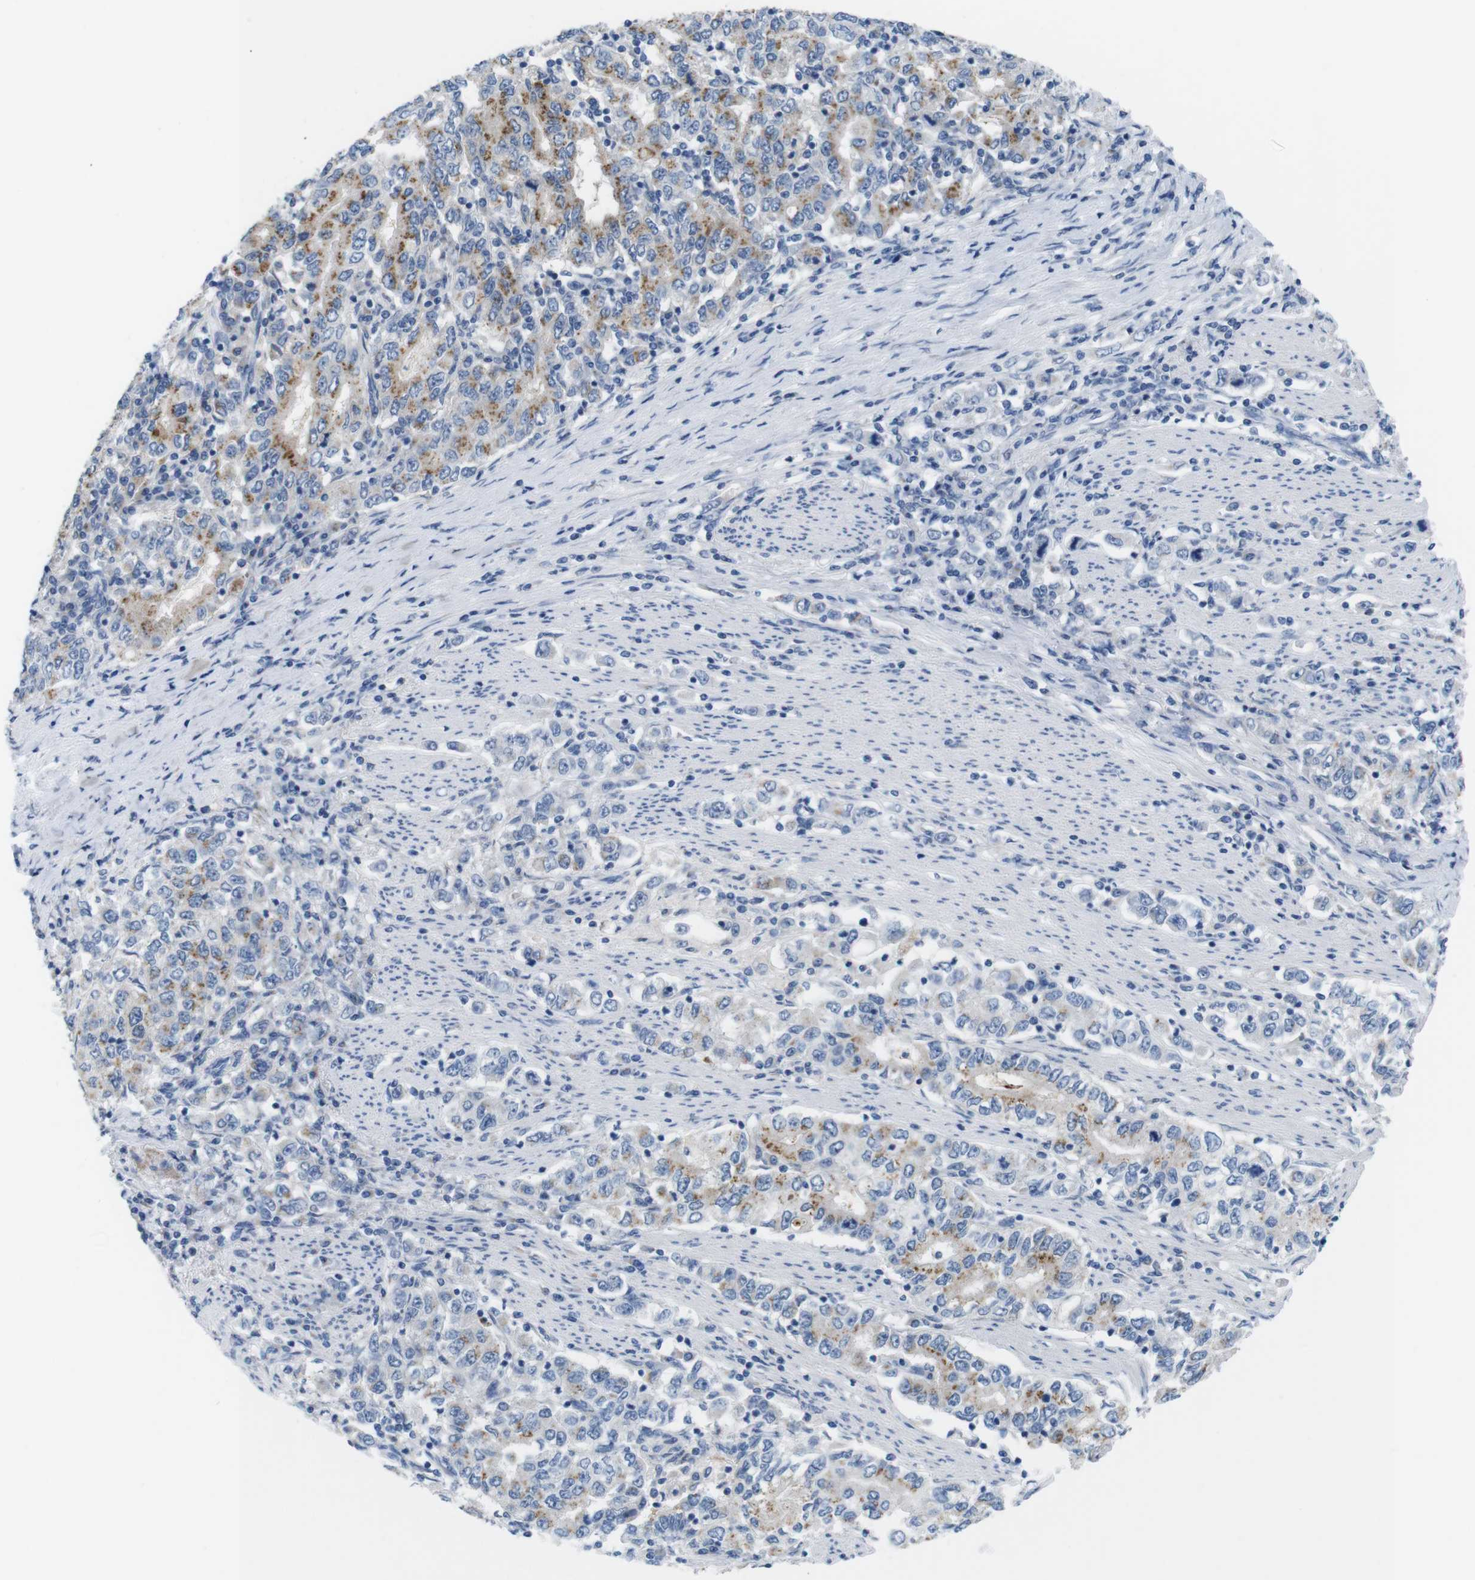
{"staining": {"intensity": "moderate", "quantity": "25%-75%", "location": "cytoplasmic/membranous"}, "tissue": "stomach cancer", "cell_type": "Tumor cells", "image_type": "cancer", "snomed": [{"axis": "morphology", "description": "Adenocarcinoma, NOS"}, {"axis": "topography", "description": "Stomach, lower"}], "caption": "Human adenocarcinoma (stomach) stained for a protein (brown) shows moderate cytoplasmic/membranous positive expression in approximately 25%-75% of tumor cells.", "gene": "GOLGA2", "patient": {"sex": "female", "age": 72}}